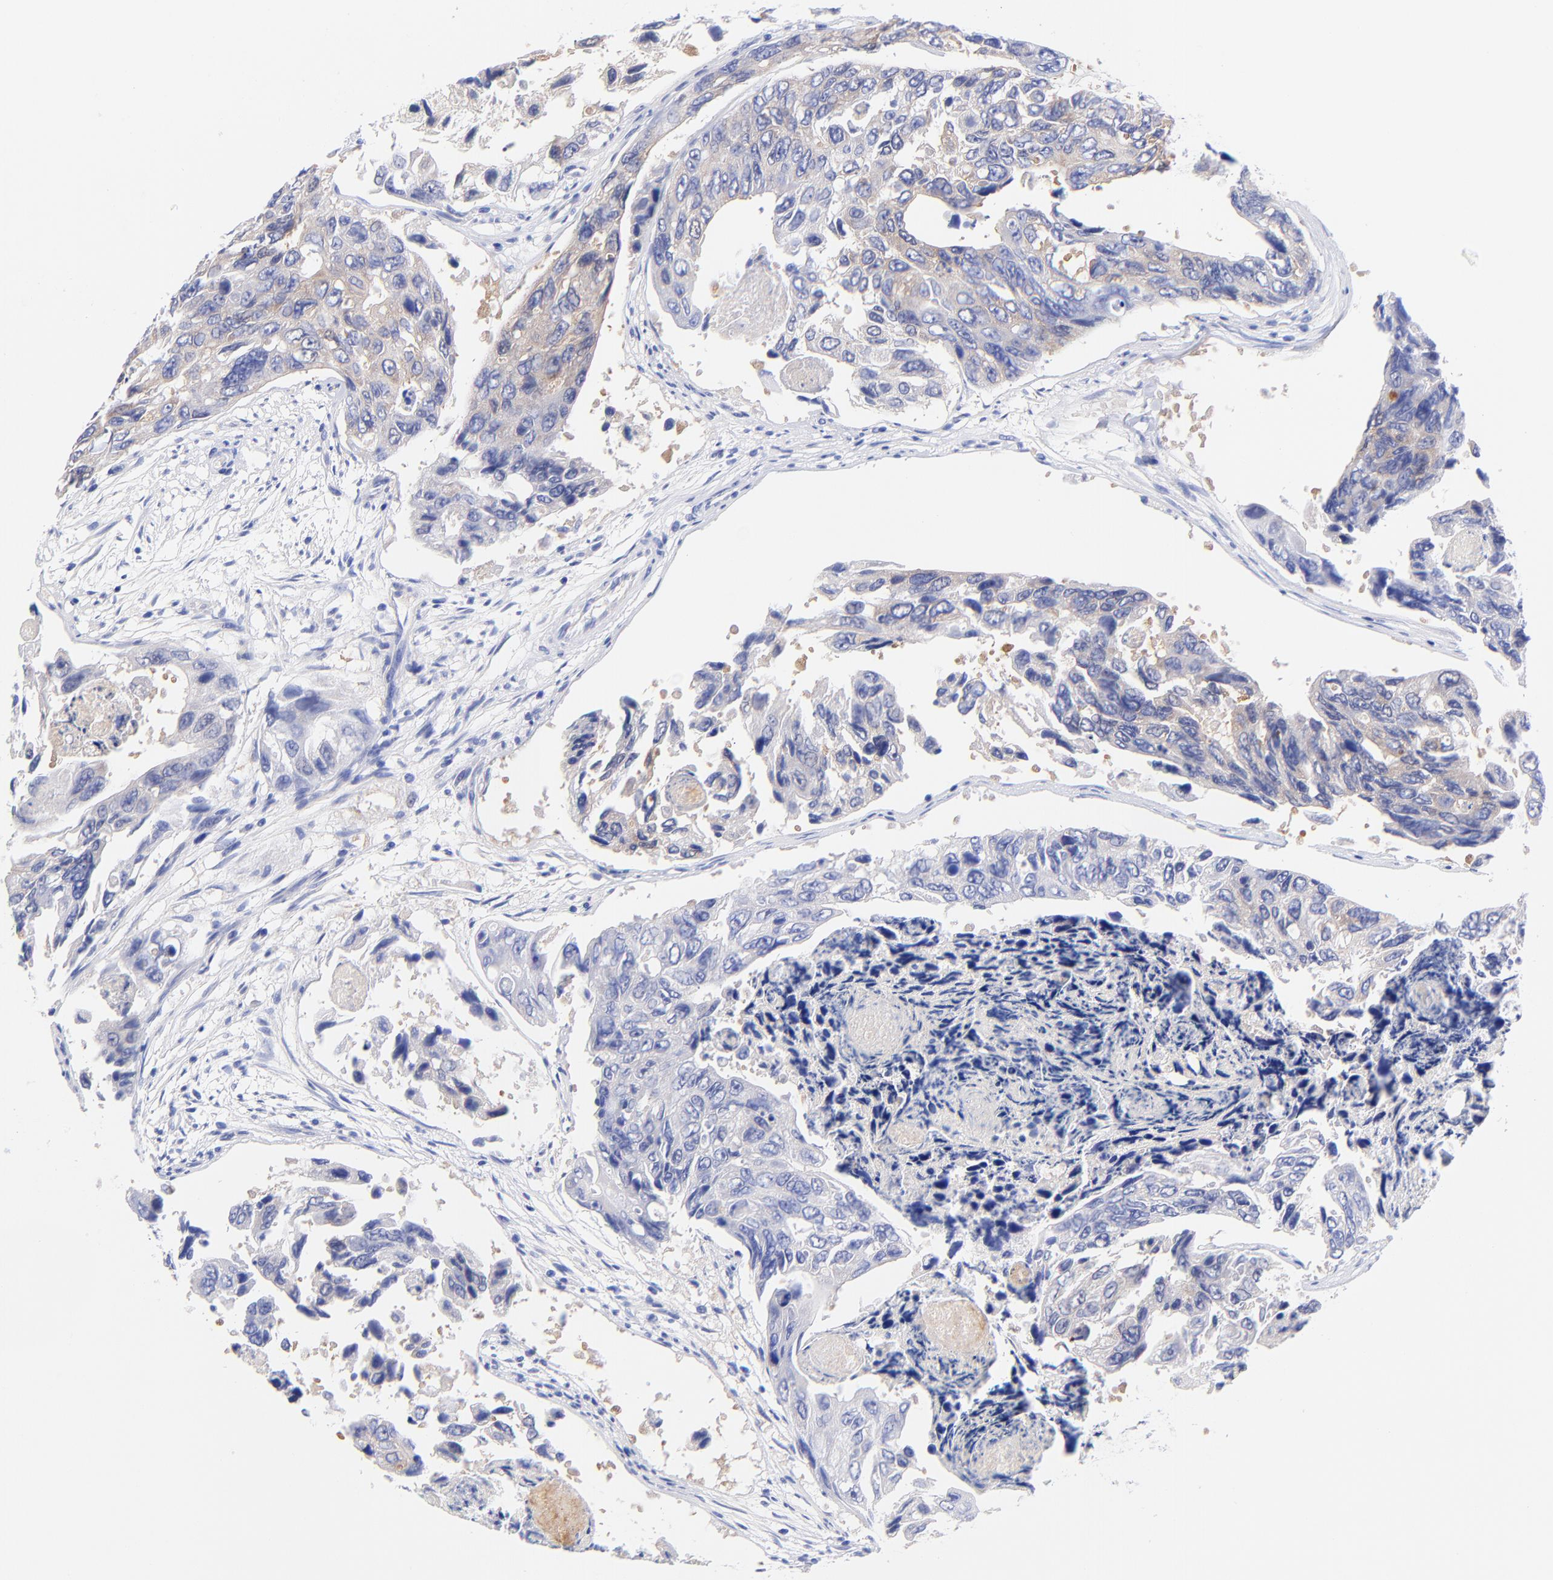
{"staining": {"intensity": "moderate", "quantity": "25%-75%", "location": "cytoplasmic/membranous"}, "tissue": "colorectal cancer", "cell_type": "Tumor cells", "image_type": "cancer", "snomed": [{"axis": "morphology", "description": "Adenocarcinoma, NOS"}, {"axis": "topography", "description": "Colon"}], "caption": "Immunohistochemical staining of human colorectal cancer (adenocarcinoma) demonstrates medium levels of moderate cytoplasmic/membranous protein staining in approximately 25%-75% of tumor cells.", "gene": "GPHN", "patient": {"sex": "female", "age": 86}}